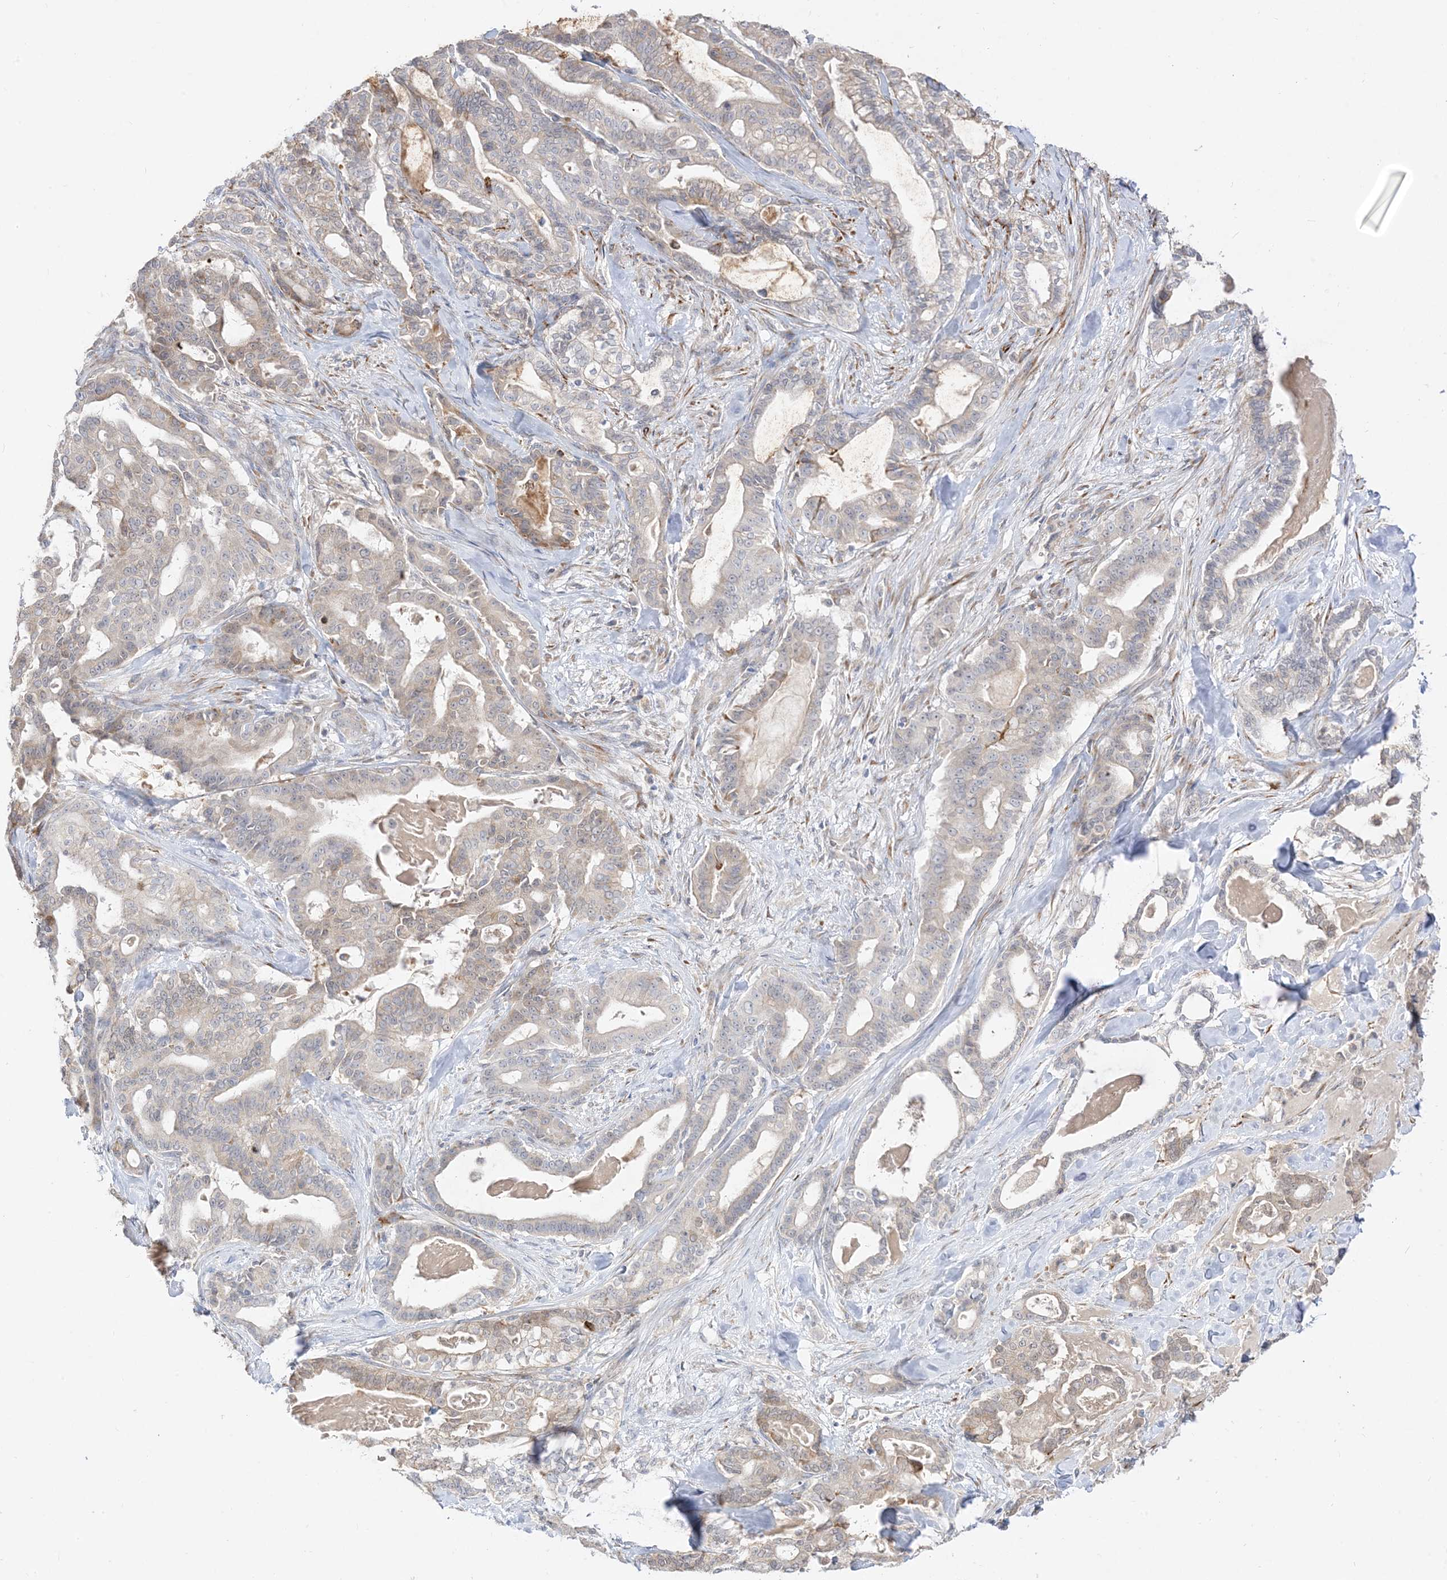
{"staining": {"intensity": "weak", "quantity": "<25%", "location": "cytoplasmic/membranous"}, "tissue": "pancreatic cancer", "cell_type": "Tumor cells", "image_type": "cancer", "snomed": [{"axis": "morphology", "description": "Adenocarcinoma, NOS"}, {"axis": "topography", "description": "Pancreas"}], "caption": "Immunohistochemistry (IHC) image of neoplastic tissue: human adenocarcinoma (pancreatic) stained with DAB (3,3'-diaminobenzidine) reveals no significant protein expression in tumor cells. (Brightfield microscopy of DAB immunohistochemistry at high magnification).", "gene": "LOXL3", "patient": {"sex": "male", "age": 63}}